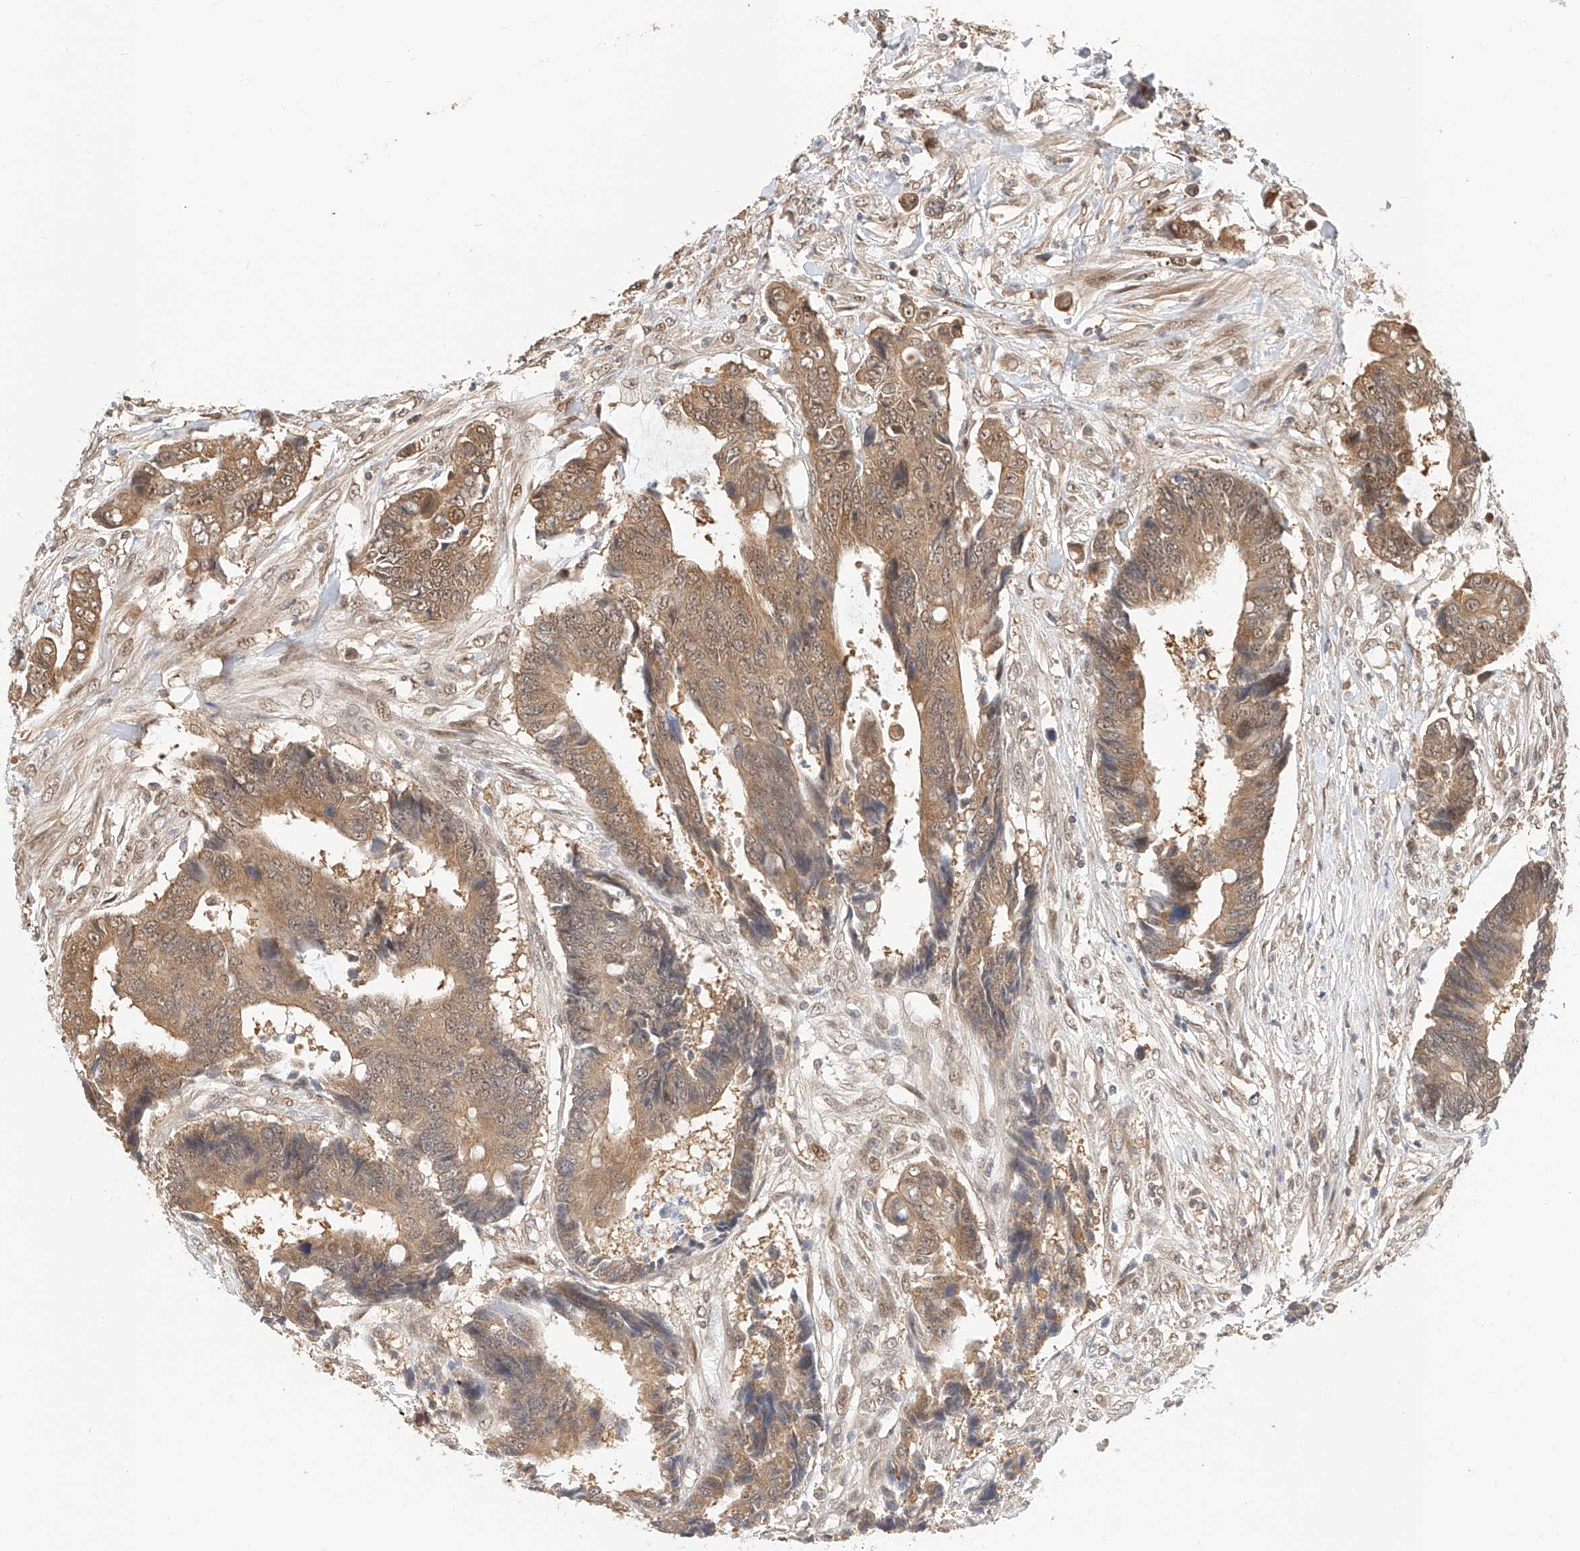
{"staining": {"intensity": "moderate", "quantity": ">75%", "location": "cytoplasmic/membranous,nuclear"}, "tissue": "colorectal cancer", "cell_type": "Tumor cells", "image_type": "cancer", "snomed": [{"axis": "morphology", "description": "Adenocarcinoma, NOS"}, {"axis": "topography", "description": "Rectum"}], "caption": "Immunohistochemistry staining of colorectal cancer, which displays medium levels of moderate cytoplasmic/membranous and nuclear staining in approximately >75% of tumor cells indicating moderate cytoplasmic/membranous and nuclear protein positivity. The staining was performed using DAB (brown) for protein detection and nuclei were counterstained in hematoxylin (blue).", "gene": "EIF4H", "patient": {"sex": "male", "age": 84}}